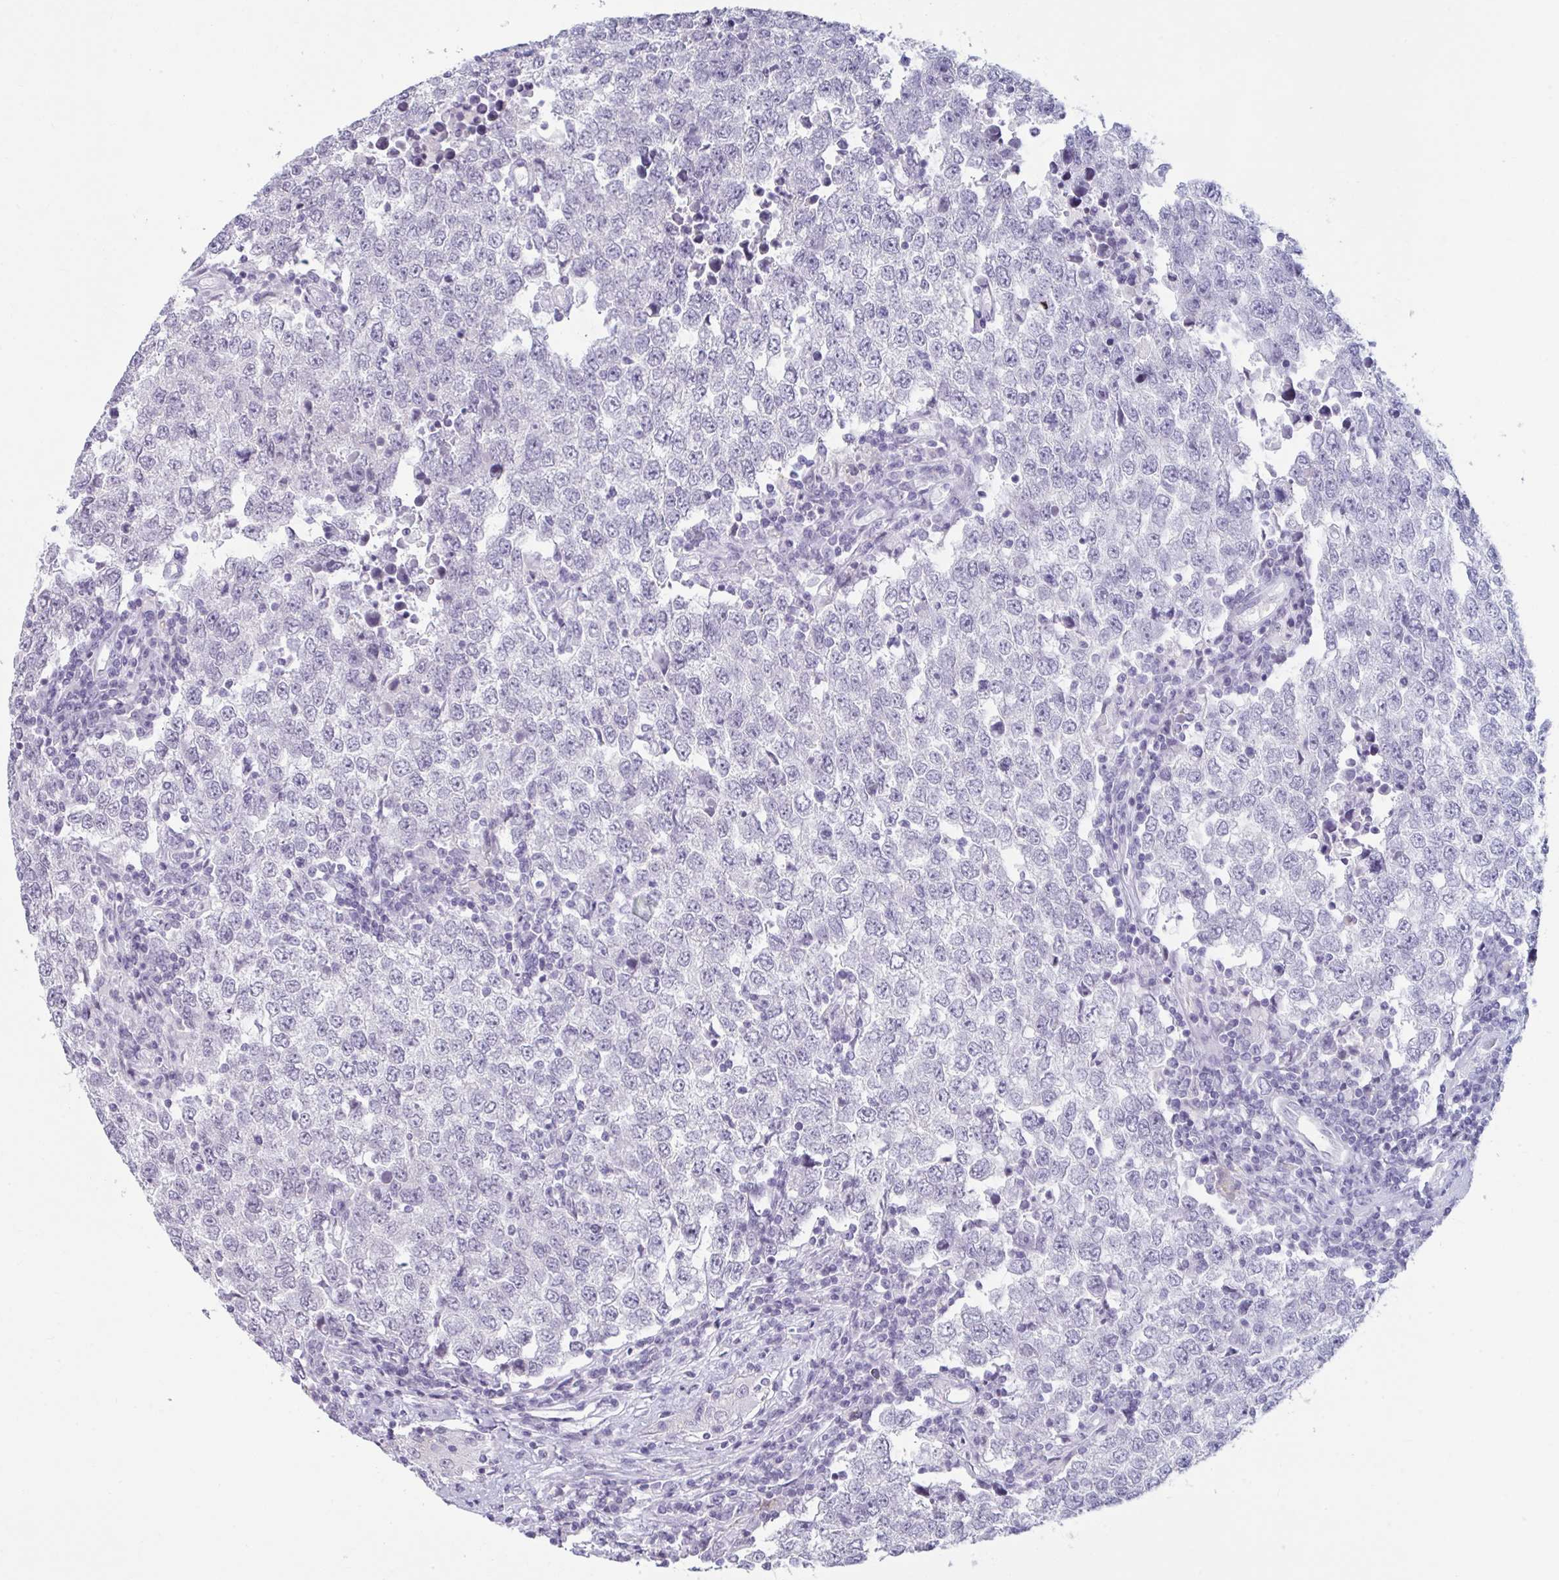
{"staining": {"intensity": "negative", "quantity": "none", "location": "none"}, "tissue": "testis cancer", "cell_type": "Tumor cells", "image_type": "cancer", "snomed": [{"axis": "morphology", "description": "Seminoma, NOS"}, {"axis": "morphology", "description": "Carcinoma, Embryonal, NOS"}, {"axis": "topography", "description": "Testis"}], "caption": "Immunohistochemistry (IHC) micrograph of neoplastic tissue: human testis cancer stained with DAB (3,3'-diaminobenzidine) shows no significant protein staining in tumor cells.", "gene": "TBC1D4", "patient": {"sex": "male", "age": 28}}